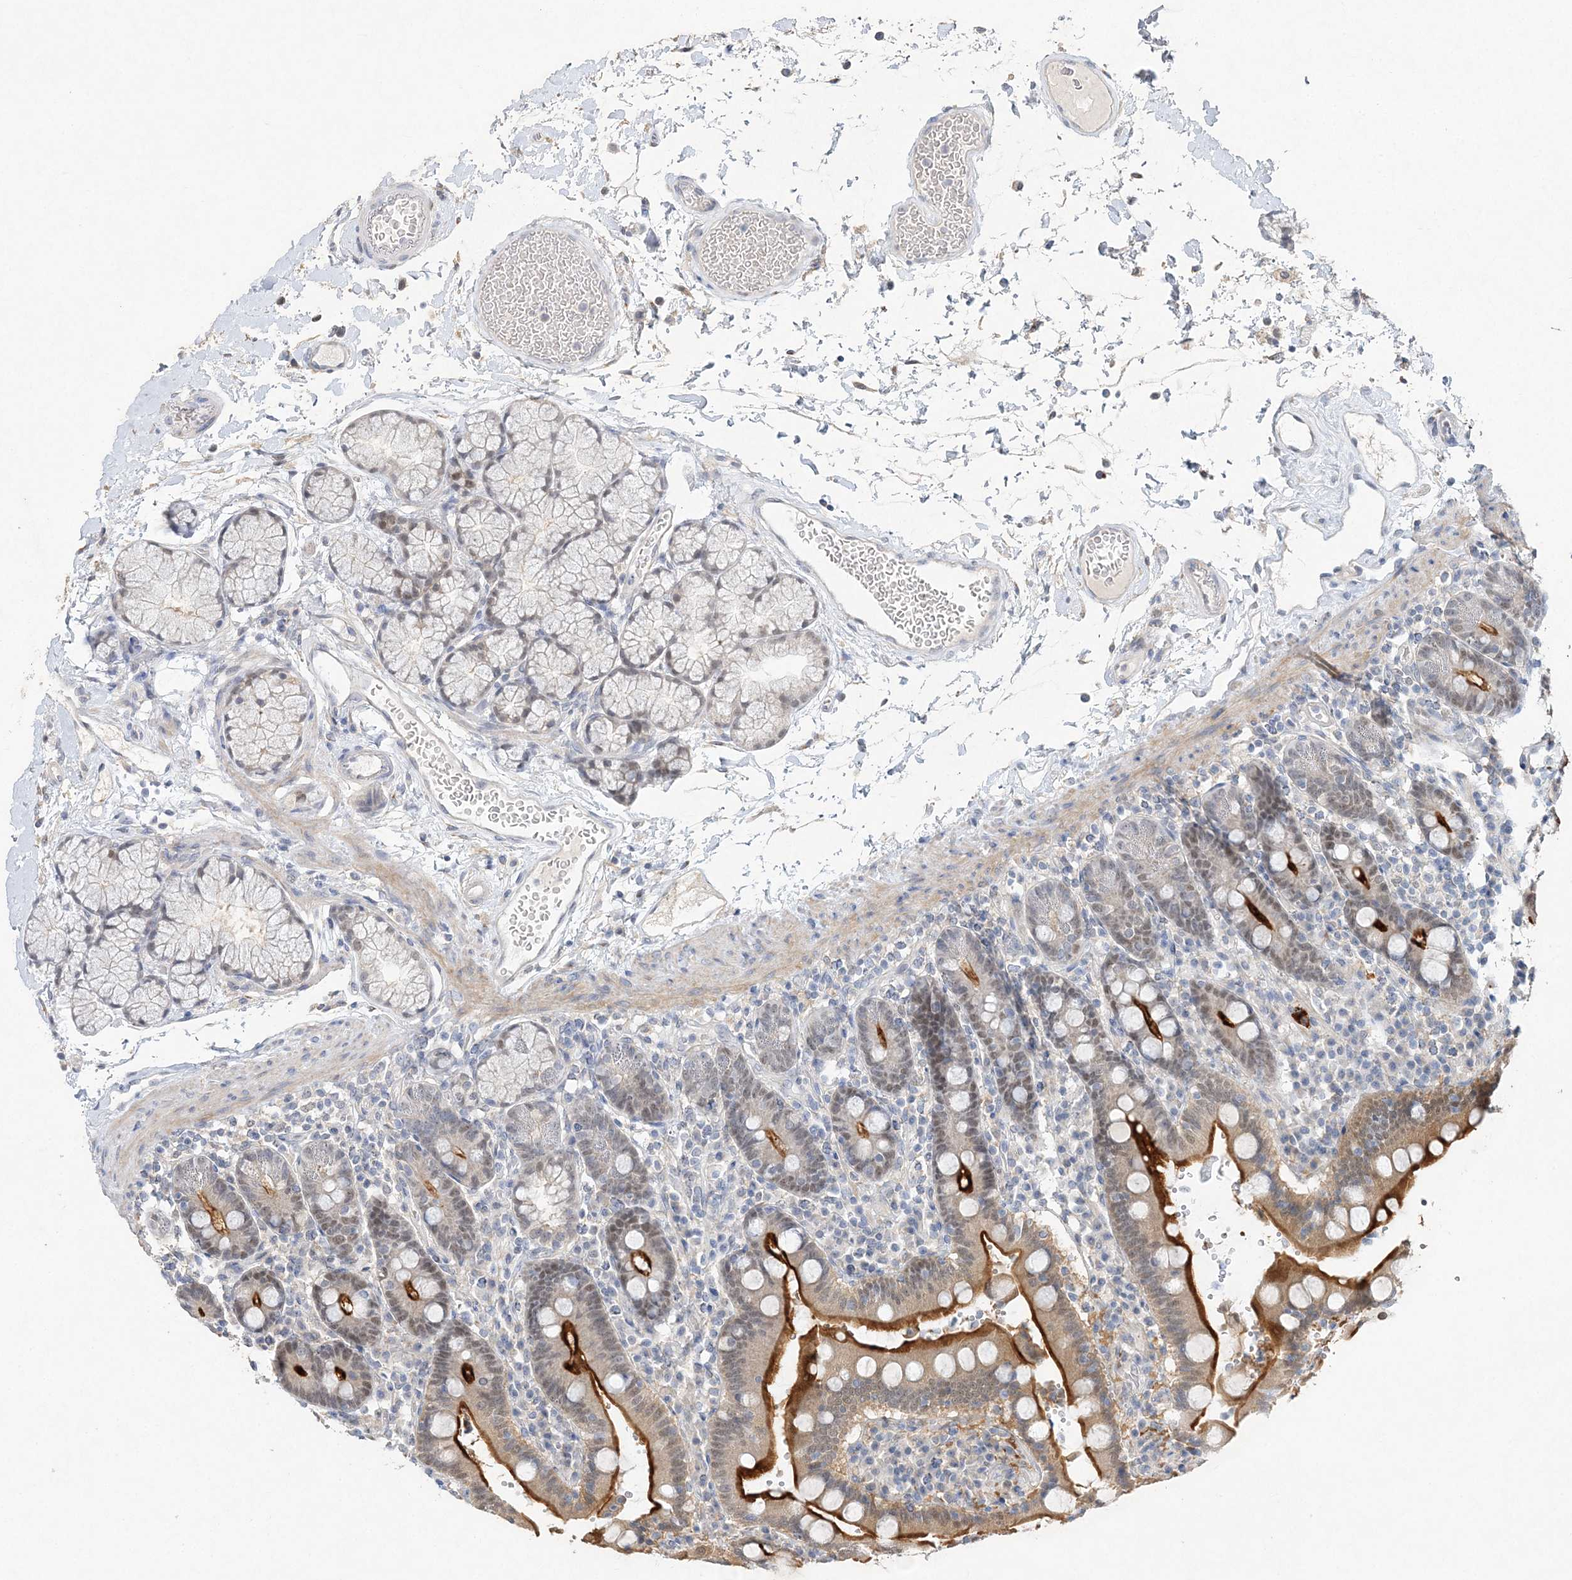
{"staining": {"intensity": "strong", "quantity": ">75%", "location": "cytoplasmic/membranous,nuclear"}, "tissue": "duodenum", "cell_type": "Glandular cells", "image_type": "normal", "snomed": [{"axis": "morphology", "description": "Normal tissue, NOS"}, {"axis": "topography", "description": "Small intestine, NOS"}], "caption": "Duodenum stained with immunohistochemistry (IHC) exhibits strong cytoplasmic/membranous,nuclear expression in about >75% of glandular cells.", "gene": "MAT2B", "patient": {"sex": "female", "age": 71}}